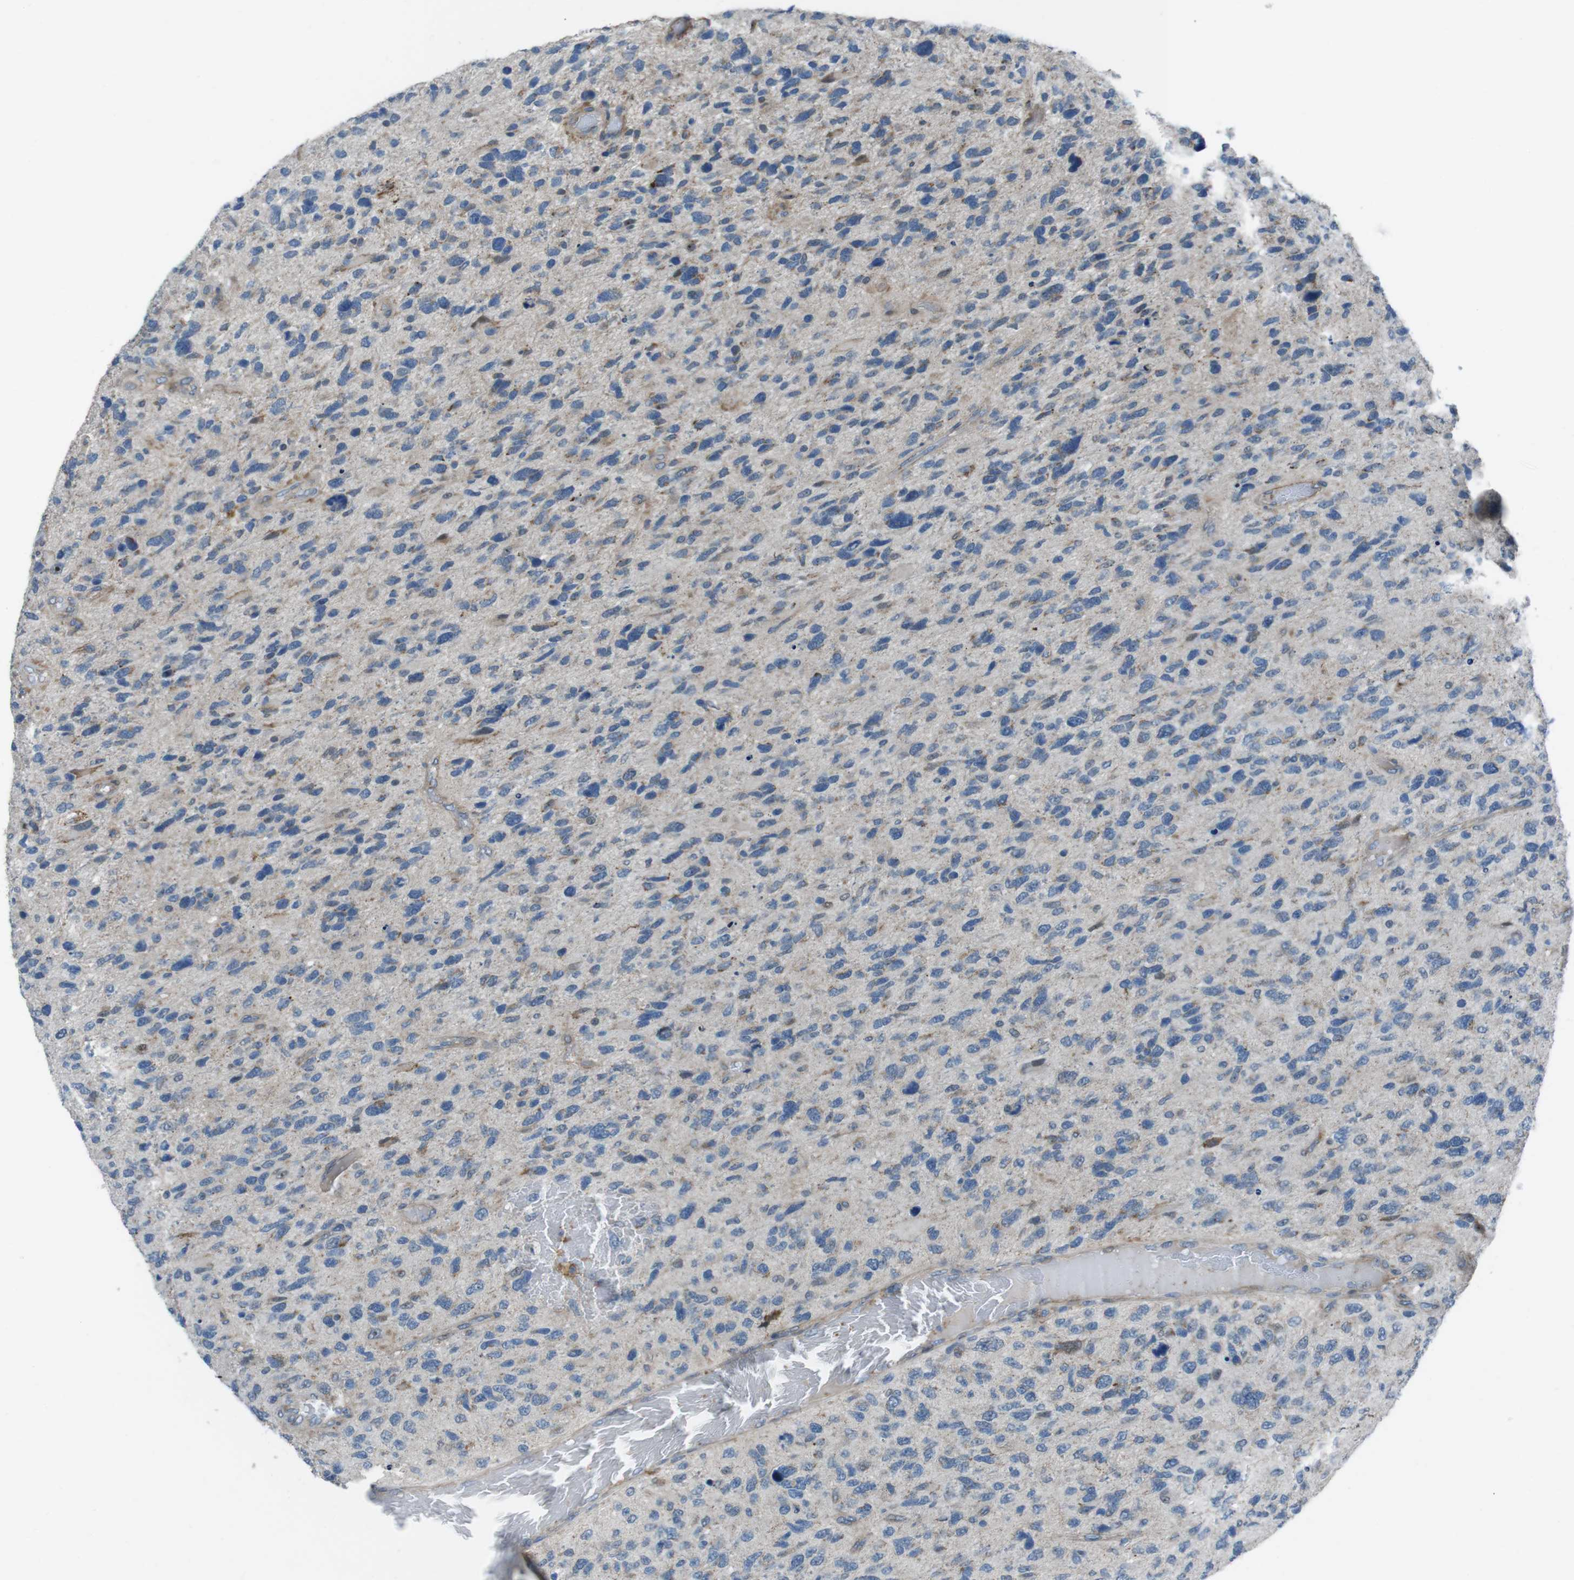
{"staining": {"intensity": "moderate", "quantity": "<25%", "location": "cytoplasmic/membranous"}, "tissue": "glioma", "cell_type": "Tumor cells", "image_type": "cancer", "snomed": [{"axis": "morphology", "description": "Glioma, malignant, High grade"}, {"axis": "topography", "description": "Brain"}], "caption": "Human malignant glioma (high-grade) stained for a protein (brown) displays moderate cytoplasmic/membranous positive expression in approximately <25% of tumor cells.", "gene": "FAM174B", "patient": {"sex": "female", "age": 58}}